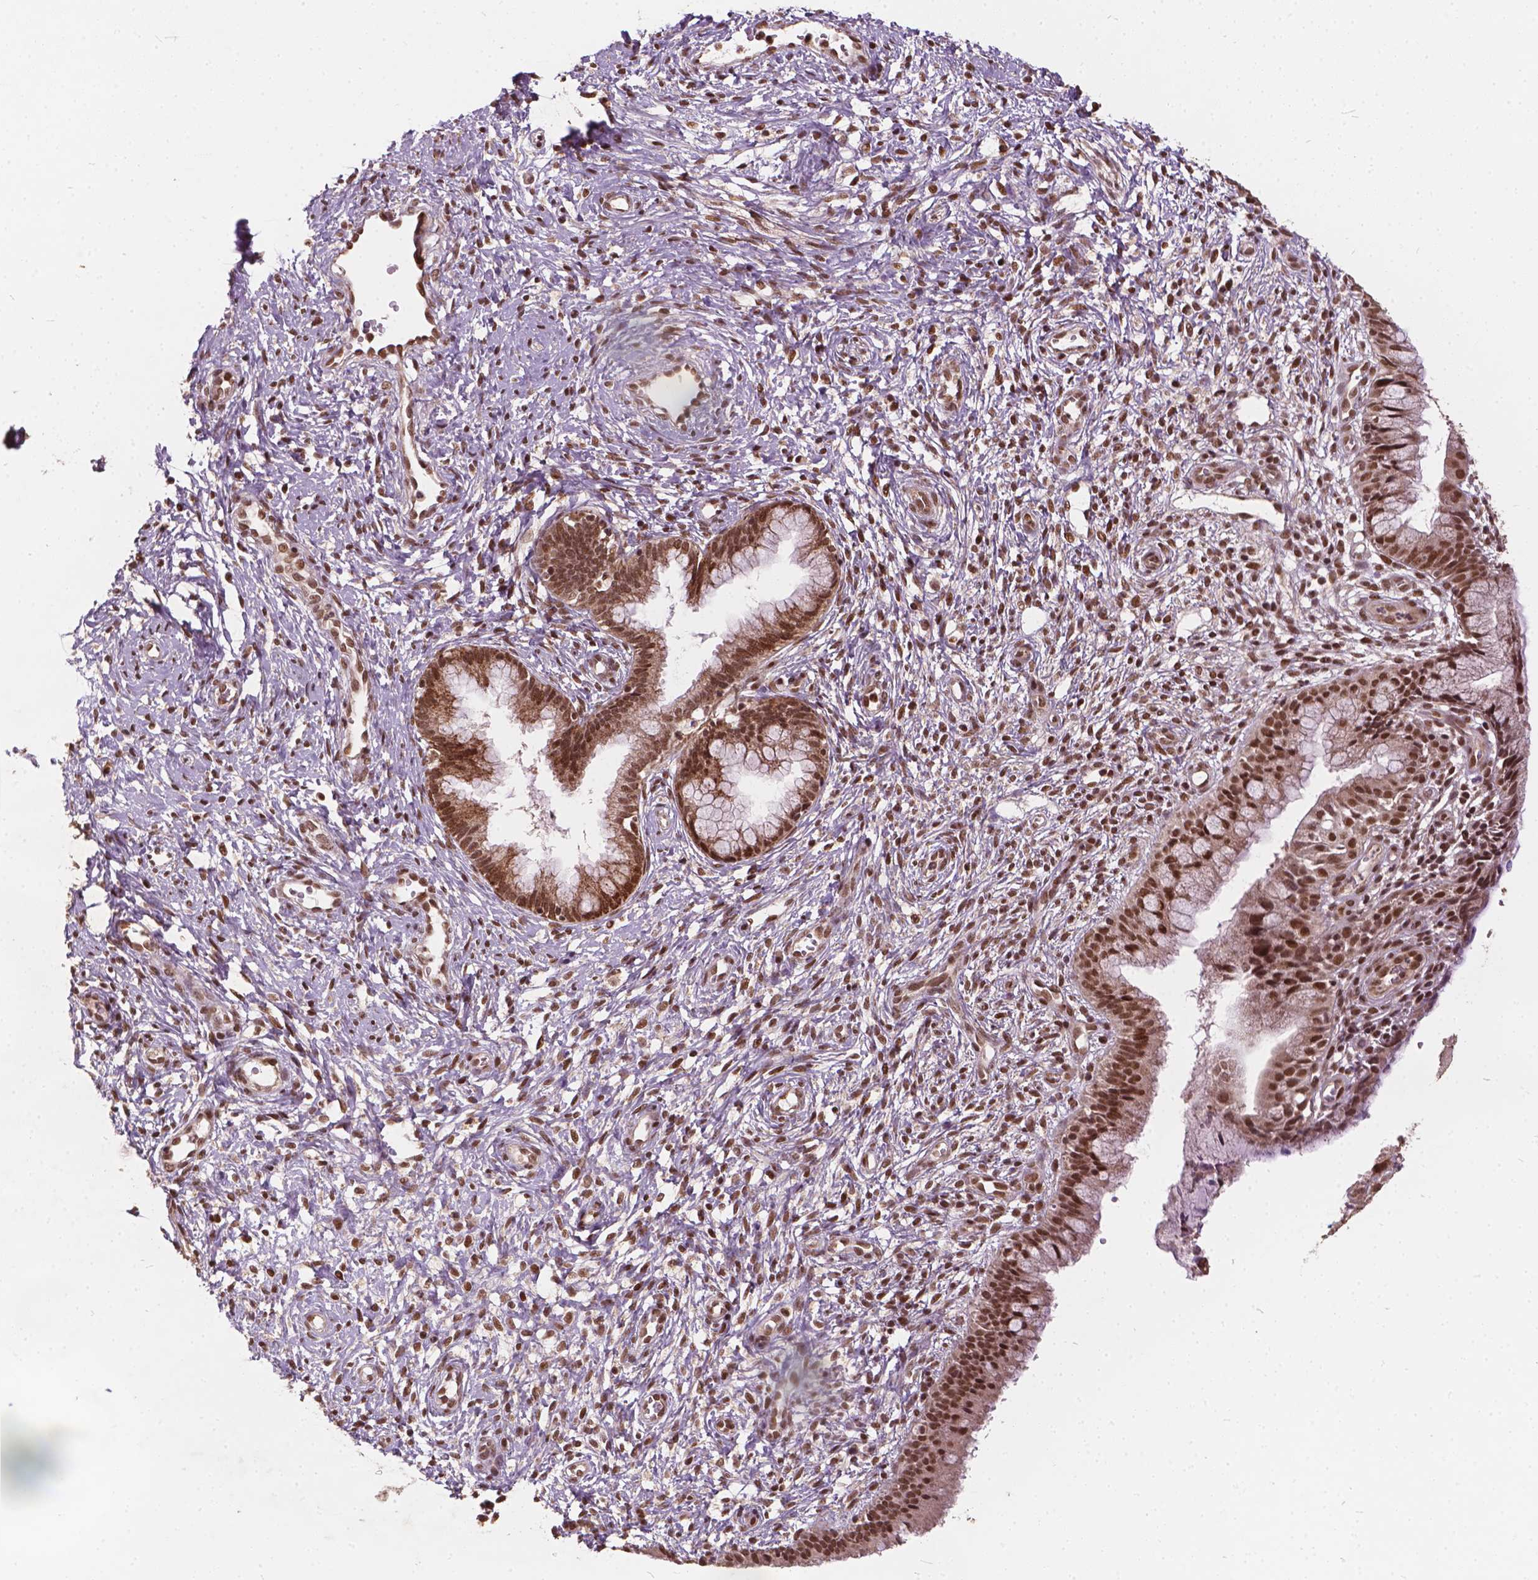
{"staining": {"intensity": "moderate", "quantity": ">75%", "location": "cytoplasmic/membranous,nuclear"}, "tissue": "cervical cancer", "cell_type": "Tumor cells", "image_type": "cancer", "snomed": [{"axis": "morphology", "description": "Squamous cell carcinoma, NOS"}, {"axis": "topography", "description": "Cervix"}], "caption": "Immunohistochemistry staining of cervical cancer, which reveals medium levels of moderate cytoplasmic/membranous and nuclear positivity in approximately >75% of tumor cells indicating moderate cytoplasmic/membranous and nuclear protein positivity. The staining was performed using DAB (3,3'-diaminobenzidine) (brown) for protein detection and nuclei were counterstained in hematoxylin (blue).", "gene": "GPS2", "patient": {"sex": "female", "age": 32}}